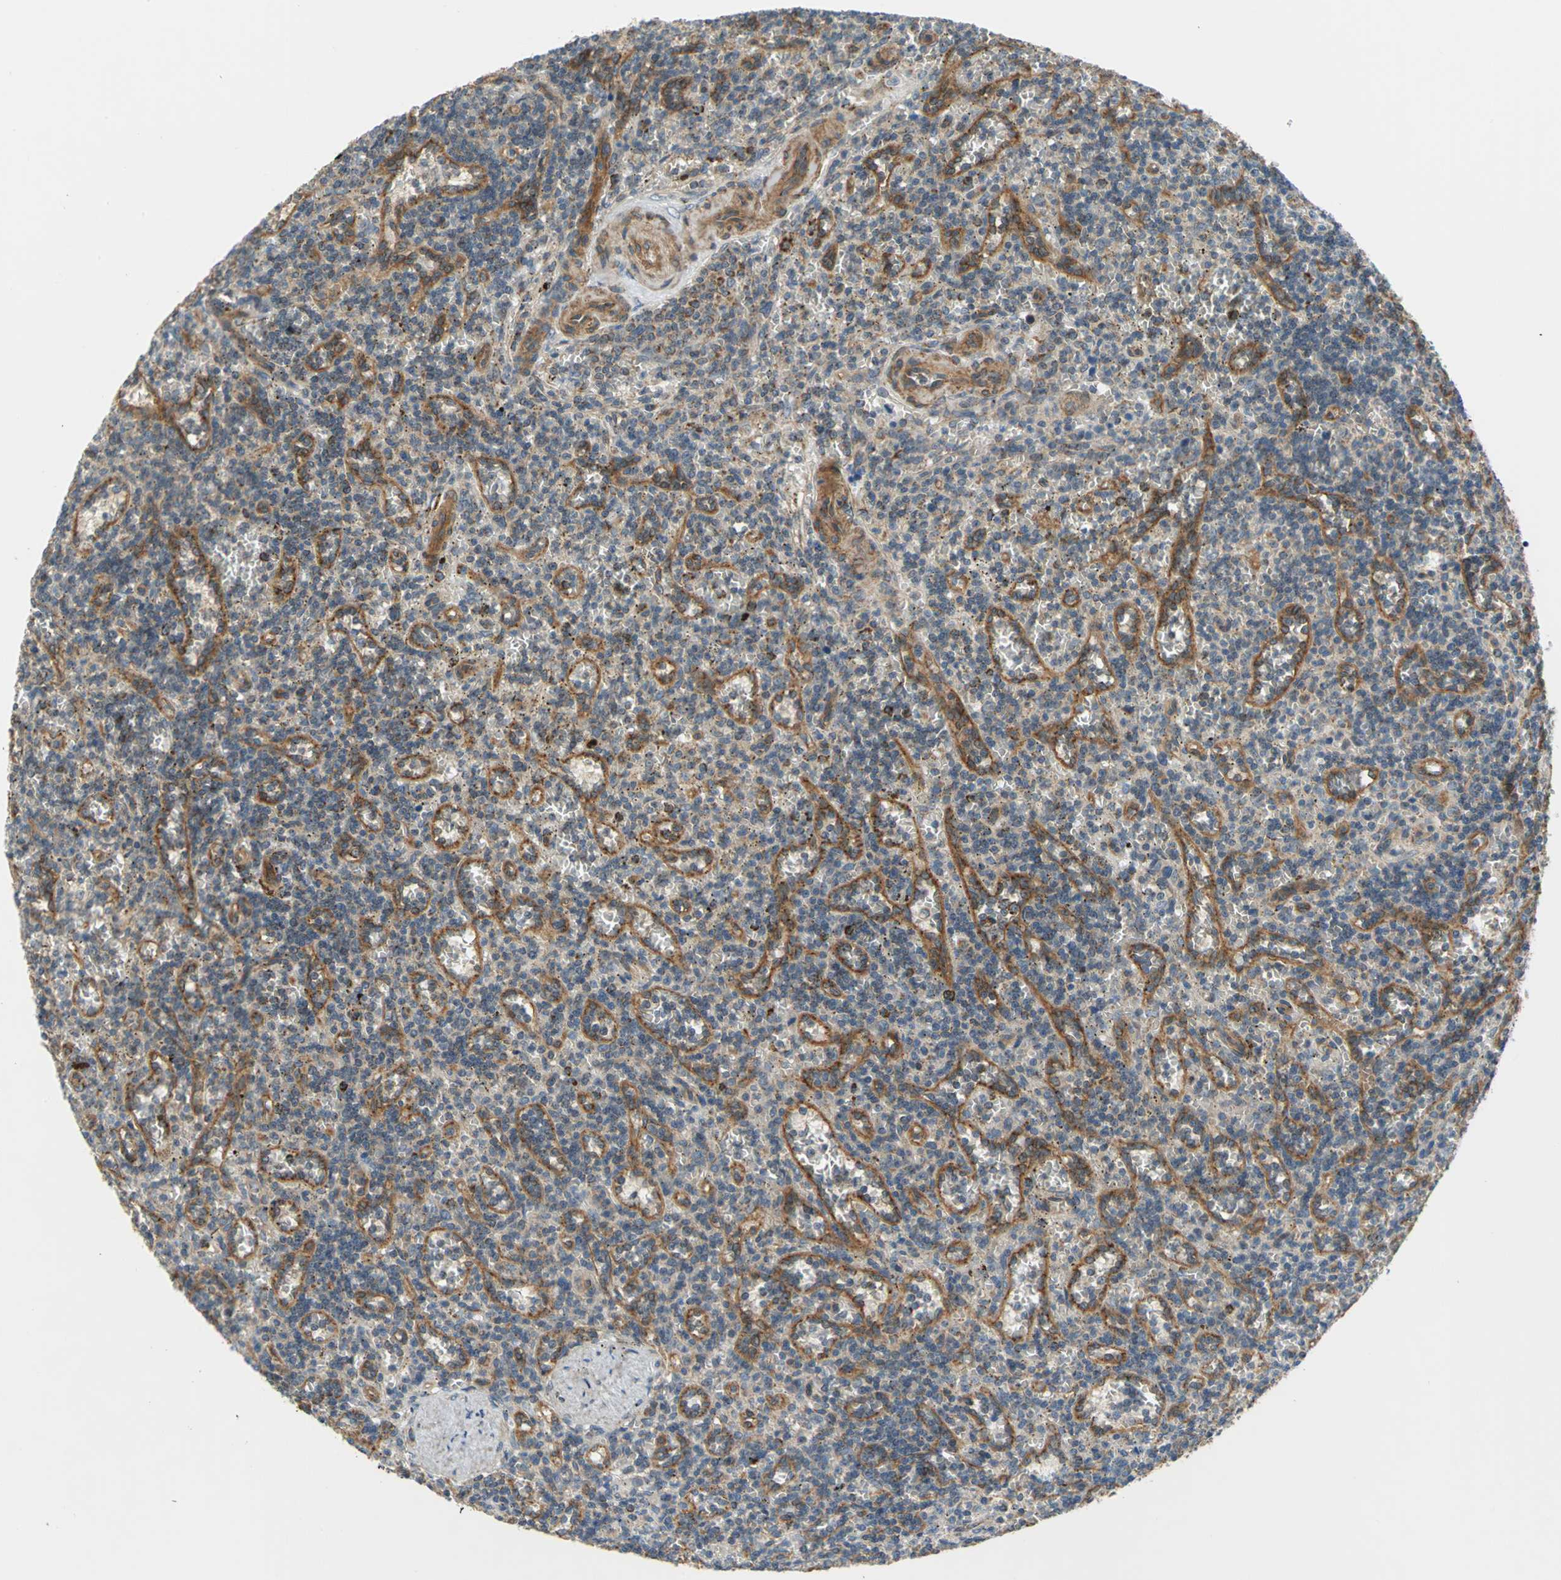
{"staining": {"intensity": "weak", "quantity": ">75%", "location": "cytoplasmic/membranous"}, "tissue": "lymphoma", "cell_type": "Tumor cells", "image_type": "cancer", "snomed": [{"axis": "morphology", "description": "Malignant lymphoma, non-Hodgkin's type, Low grade"}, {"axis": "topography", "description": "Spleen"}], "caption": "IHC (DAB) staining of human malignant lymphoma, non-Hodgkin's type (low-grade) exhibits weak cytoplasmic/membranous protein staining in about >75% of tumor cells.", "gene": "MRPS22", "patient": {"sex": "male", "age": 73}}